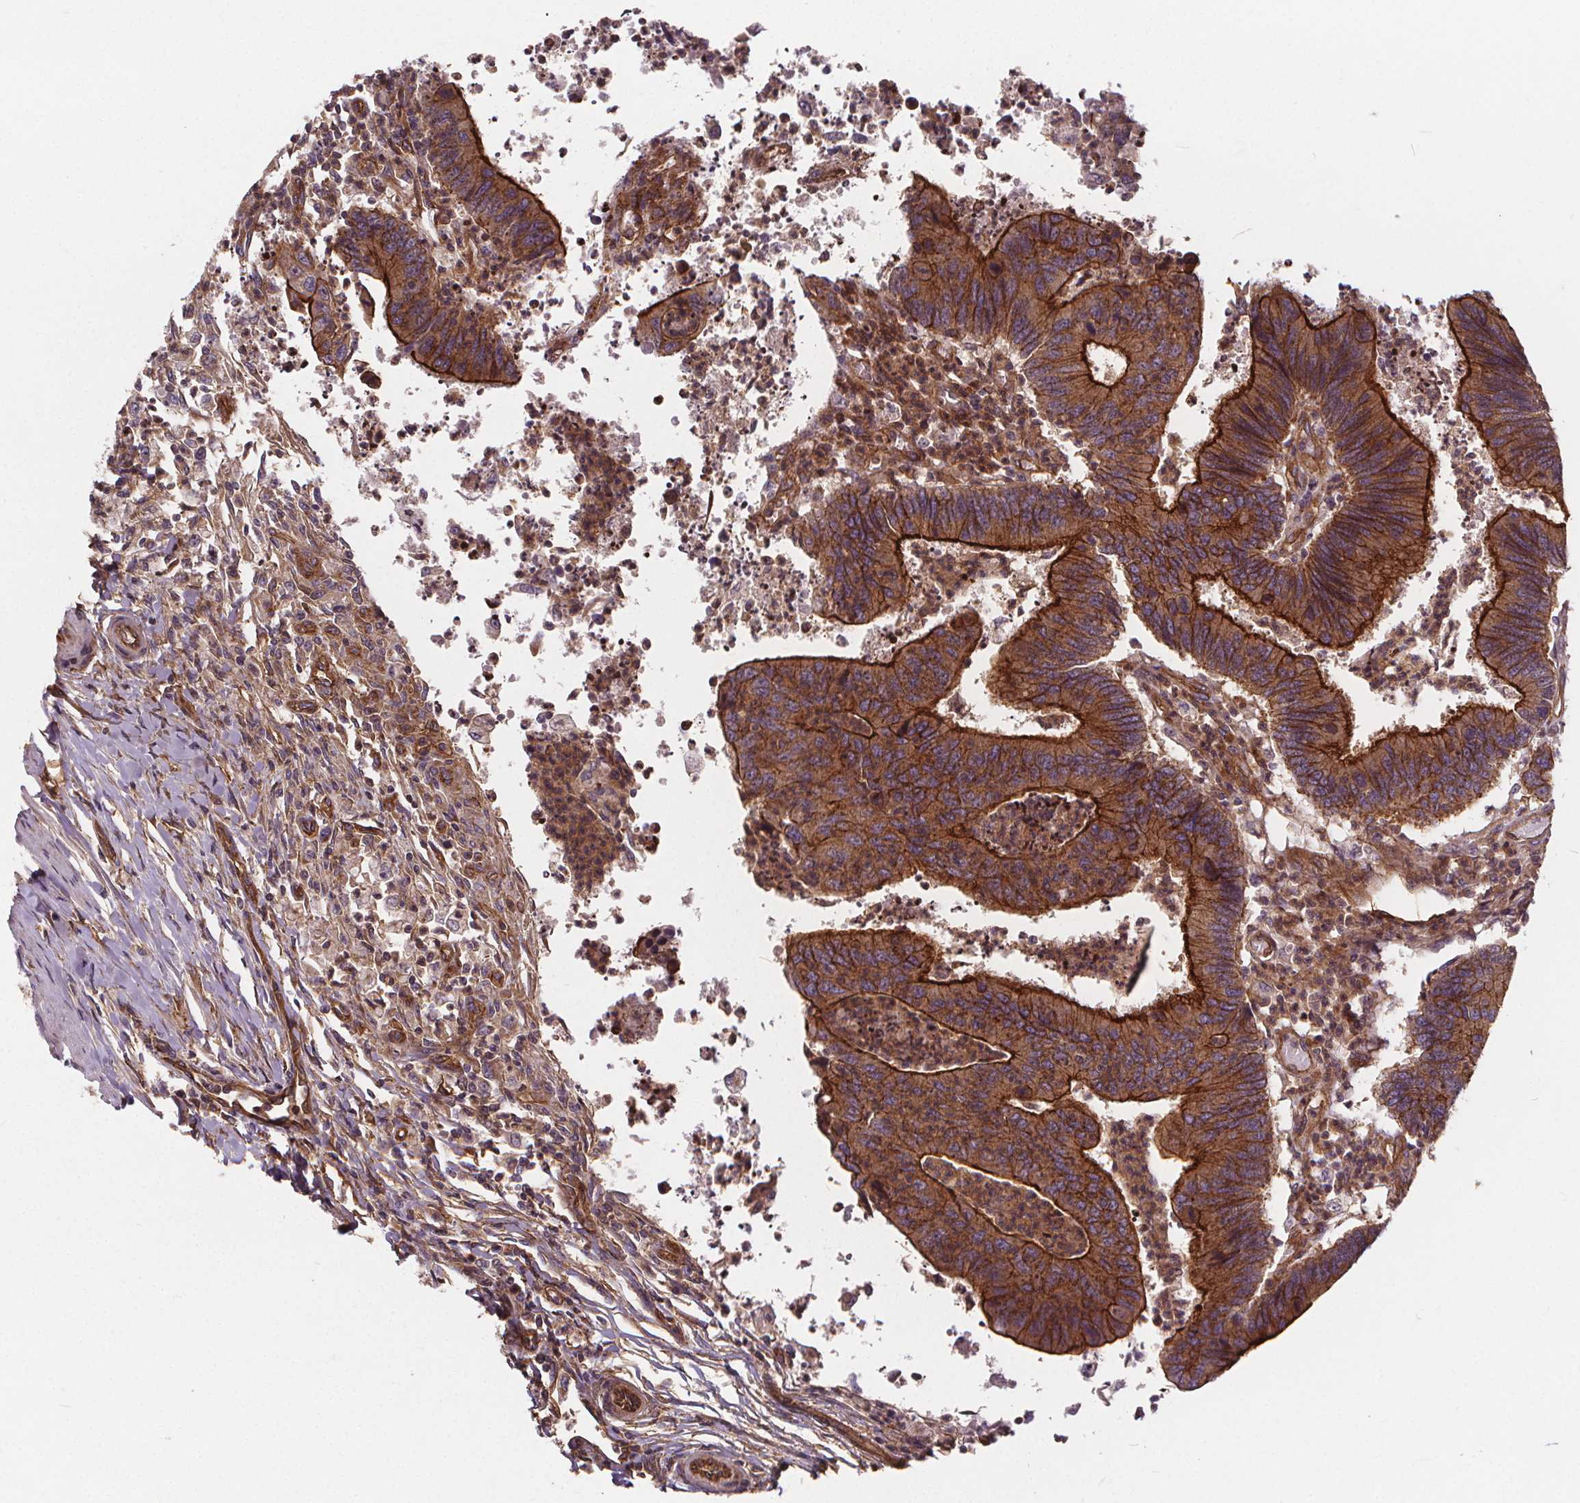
{"staining": {"intensity": "strong", "quantity": ">75%", "location": "cytoplasmic/membranous"}, "tissue": "colorectal cancer", "cell_type": "Tumor cells", "image_type": "cancer", "snomed": [{"axis": "morphology", "description": "Adenocarcinoma, NOS"}, {"axis": "topography", "description": "Colon"}], "caption": "Protein positivity by immunohistochemistry (IHC) shows strong cytoplasmic/membranous expression in approximately >75% of tumor cells in colorectal cancer.", "gene": "CLINT1", "patient": {"sex": "female", "age": 67}}